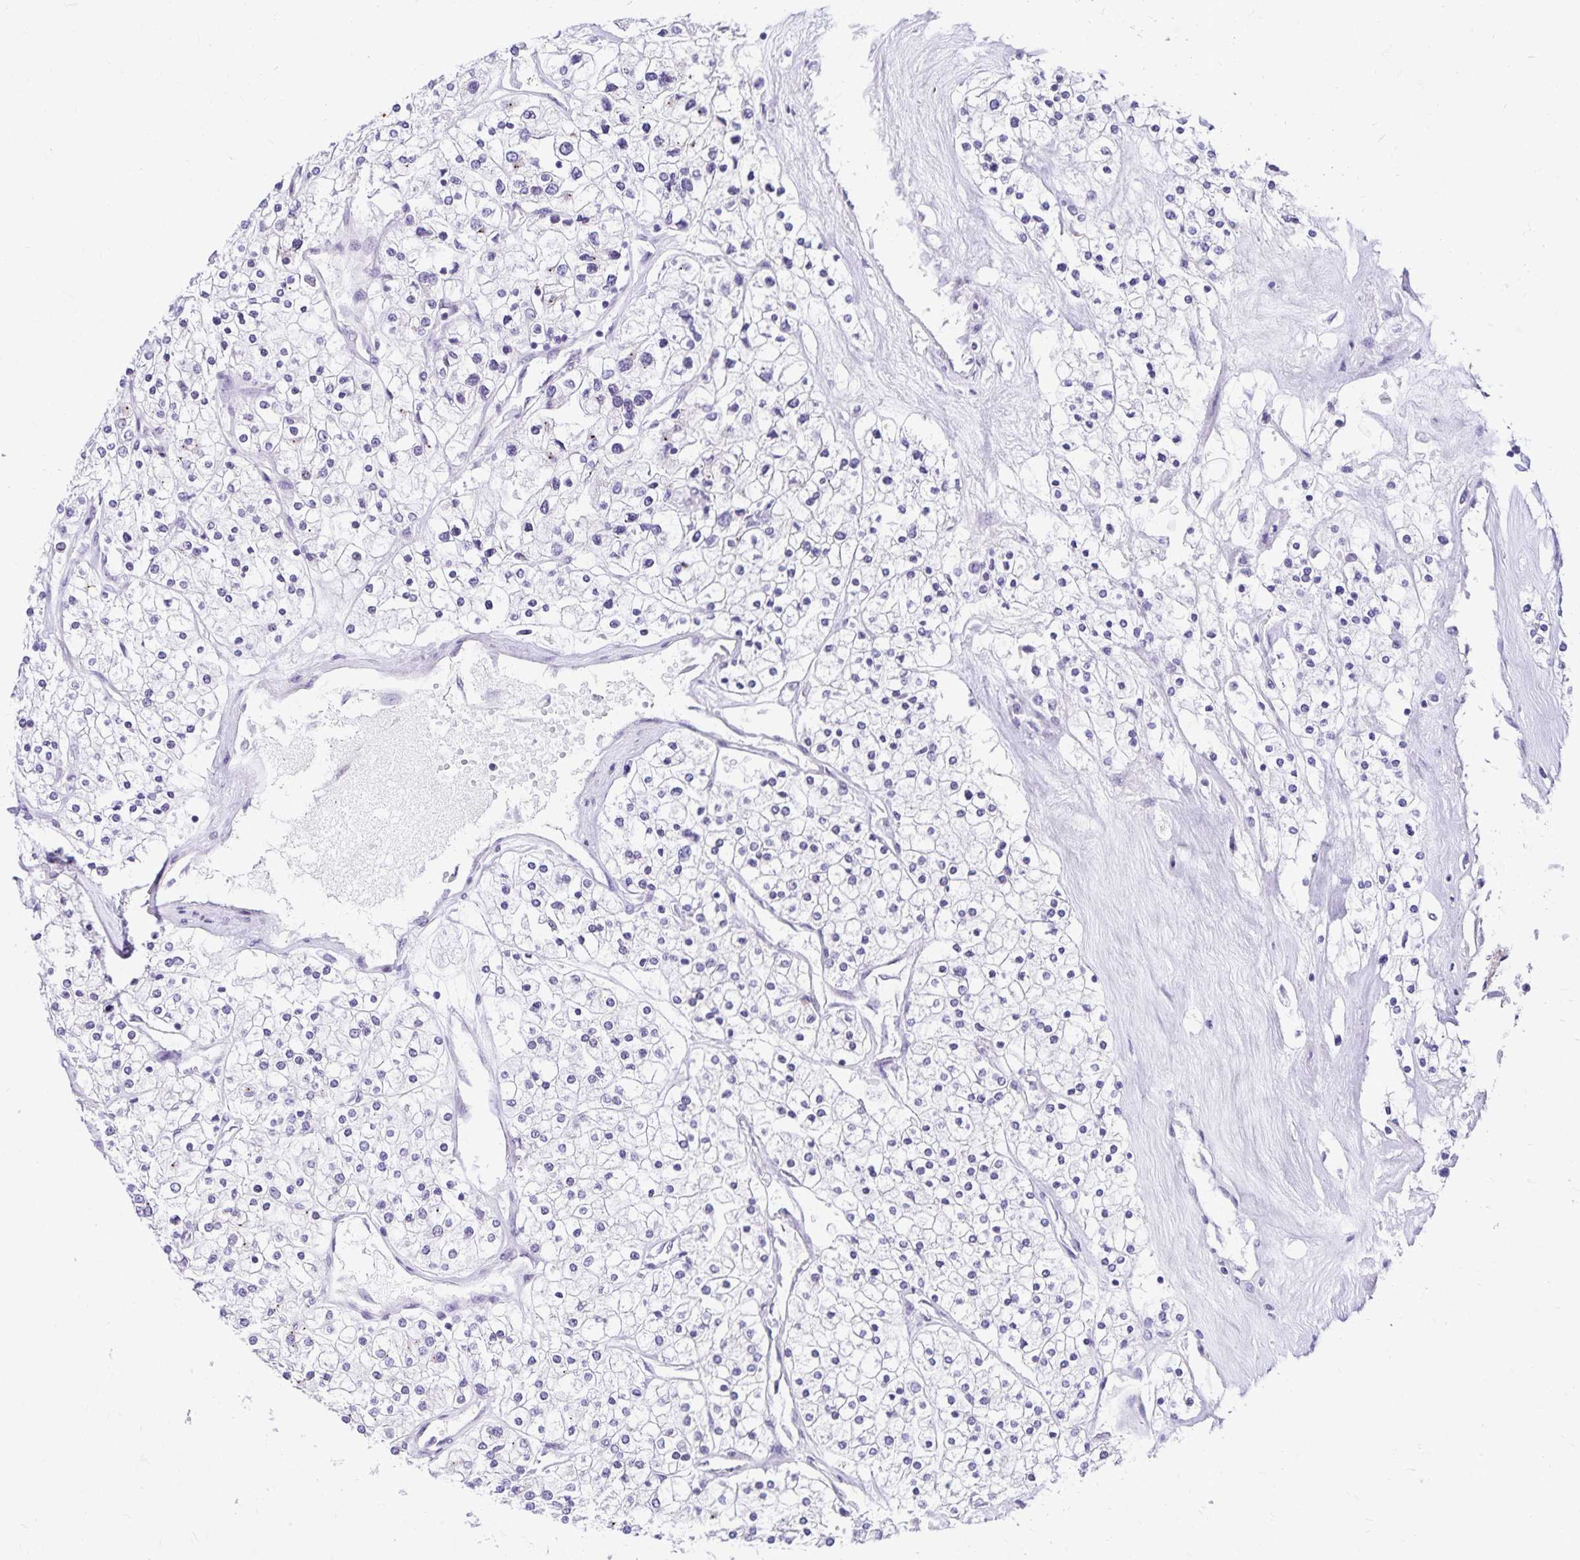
{"staining": {"intensity": "negative", "quantity": "none", "location": "none"}, "tissue": "renal cancer", "cell_type": "Tumor cells", "image_type": "cancer", "snomed": [{"axis": "morphology", "description": "Adenocarcinoma, NOS"}, {"axis": "topography", "description": "Kidney"}], "caption": "Renal cancer (adenocarcinoma) stained for a protein using immunohistochemistry reveals no staining tumor cells.", "gene": "FAM166C", "patient": {"sex": "male", "age": 80}}